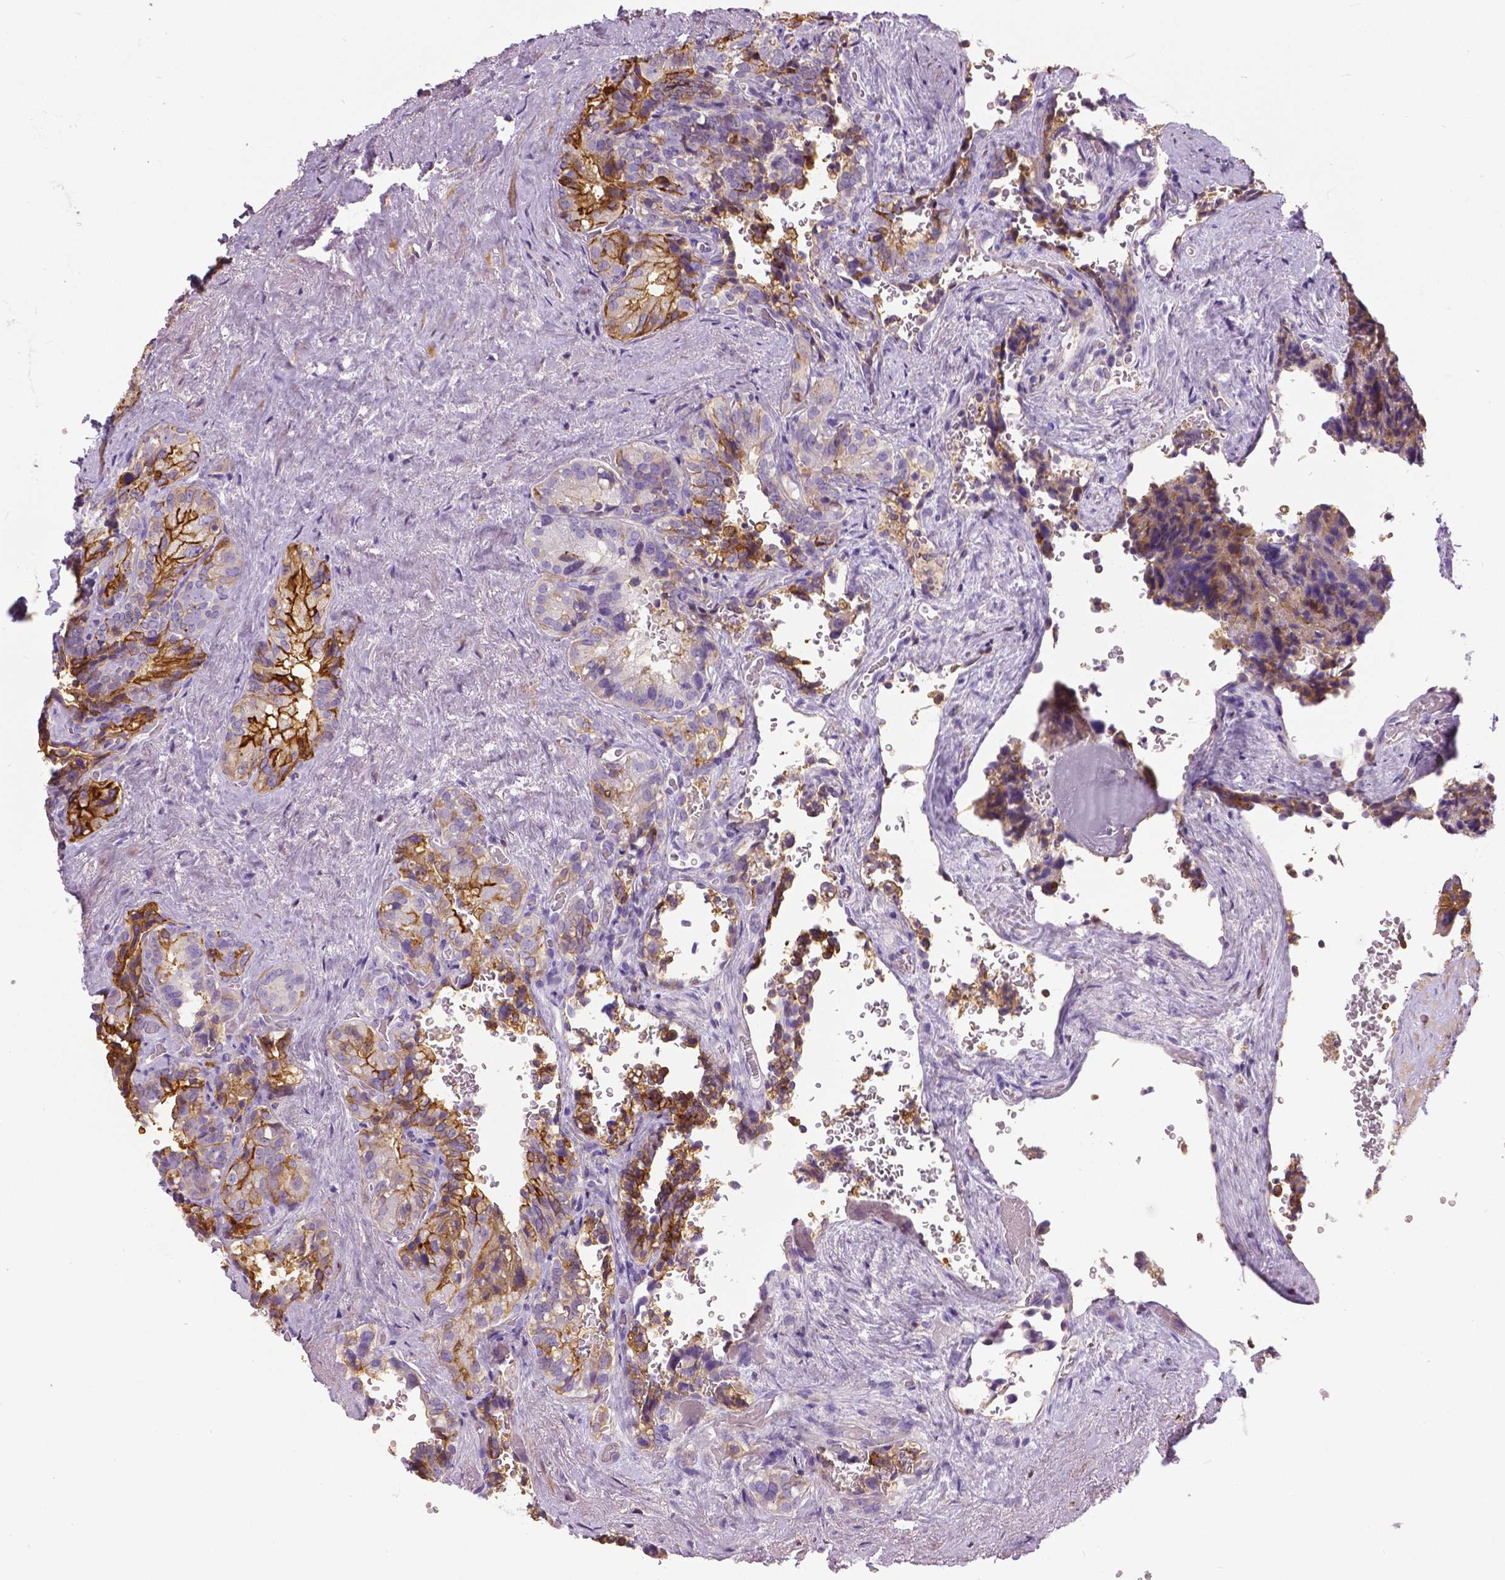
{"staining": {"intensity": "strong", "quantity": "<25%", "location": "cytoplasmic/membranous"}, "tissue": "seminal vesicle", "cell_type": "Glandular cells", "image_type": "normal", "snomed": [{"axis": "morphology", "description": "Normal tissue, NOS"}, {"axis": "topography", "description": "Seminal veicle"}], "caption": "Immunohistochemistry of unremarkable human seminal vesicle displays medium levels of strong cytoplasmic/membranous staining in about <25% of glandular cells.", "gene": "ANXA13", "patient": {"sex": "male", "age": 69}}